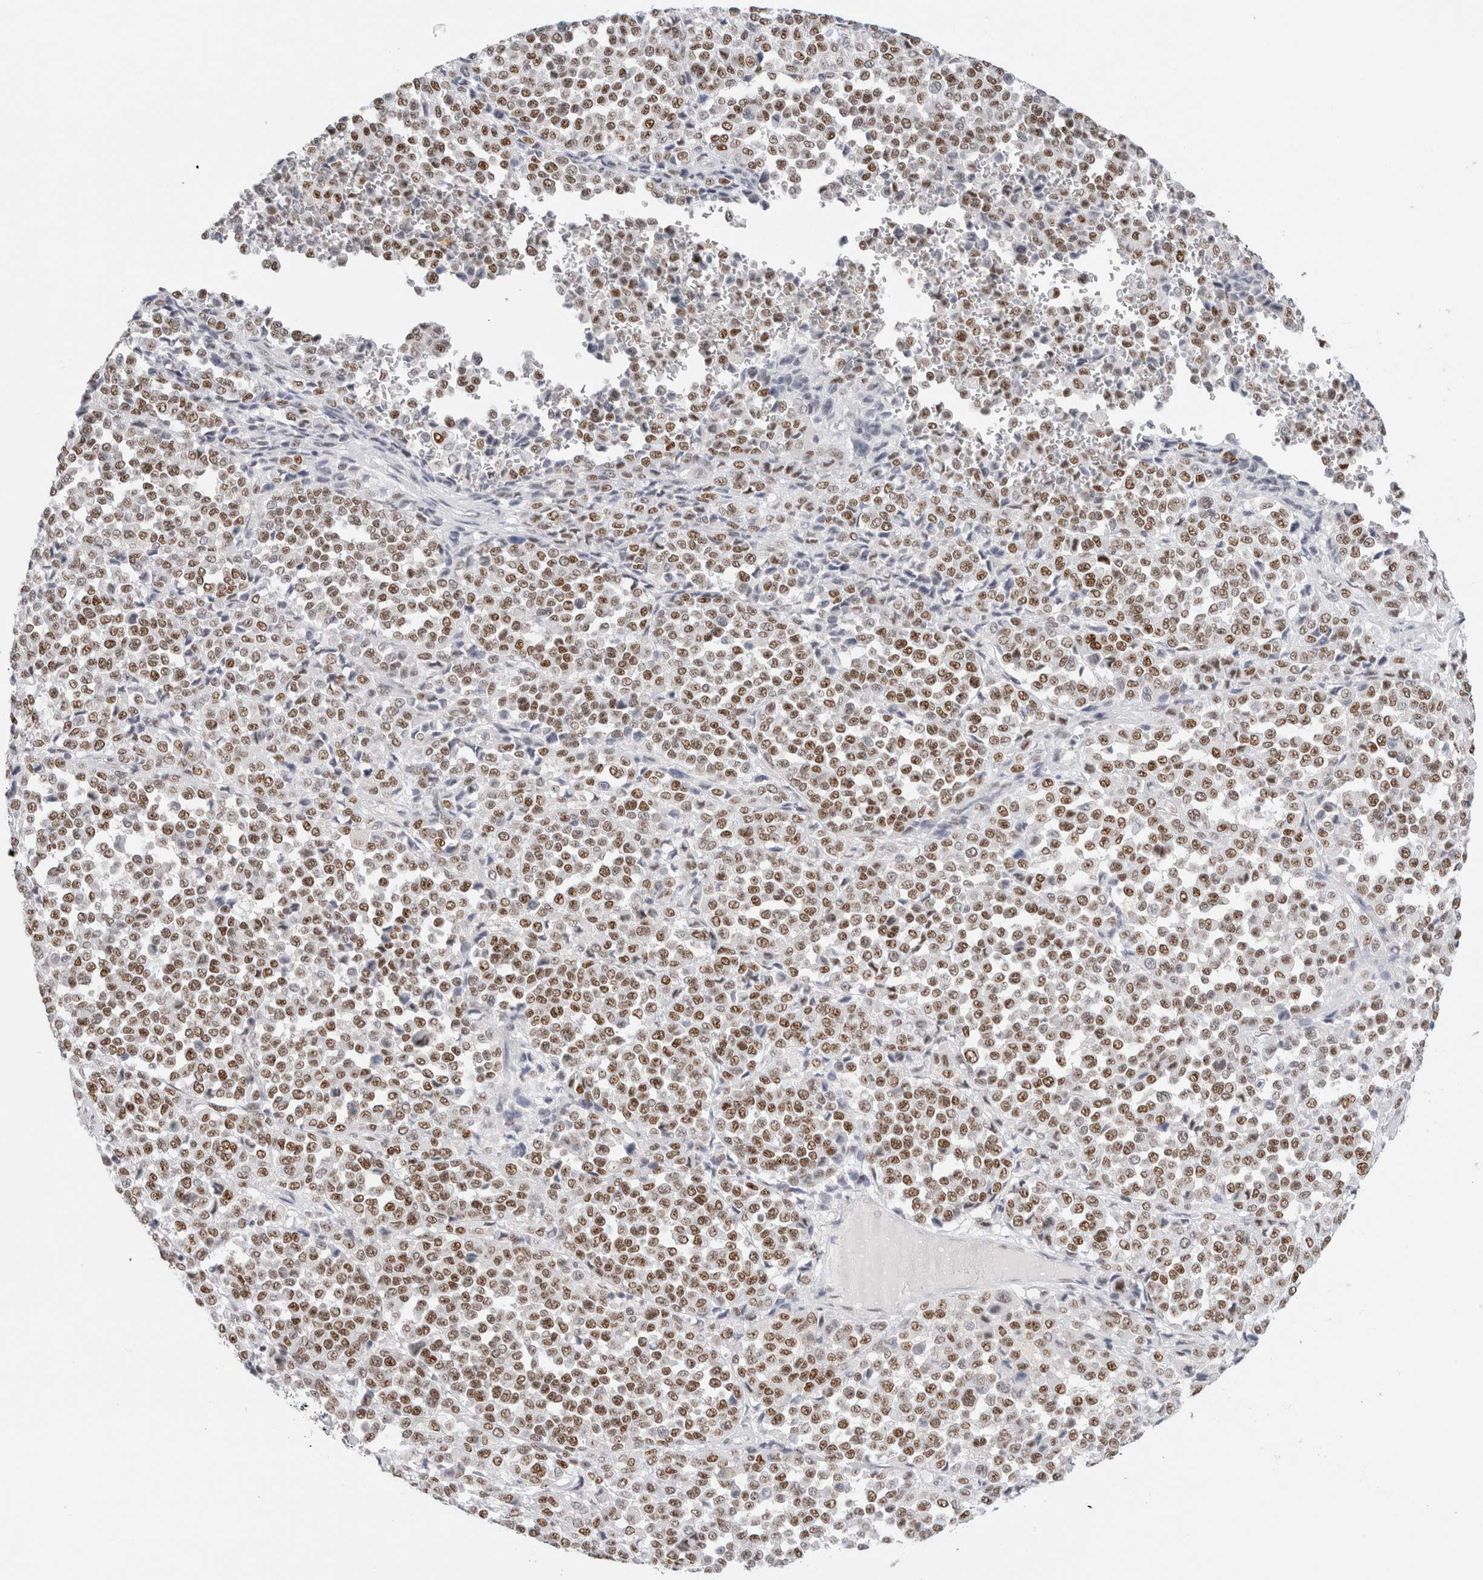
{"staining": {"intensity": "moderate", "quantity": ">75%", "location": "nuclear"}, "tissue": "melanoma", "cell_type": "Tumor cells", "image_type": "cancer", "snomed": [{"axis": "morphology", "description": "Malignant melanoma, Metastatic site"}, {"axis": "topography", "description": "Pancreas"}], "caption": "Protein expression analysis of melanoma reveals moderate nuclear expression in approximately >75% of tumor cells.", "gene": "COPS7A", "patient": {"sex": "female", "age": 30}}